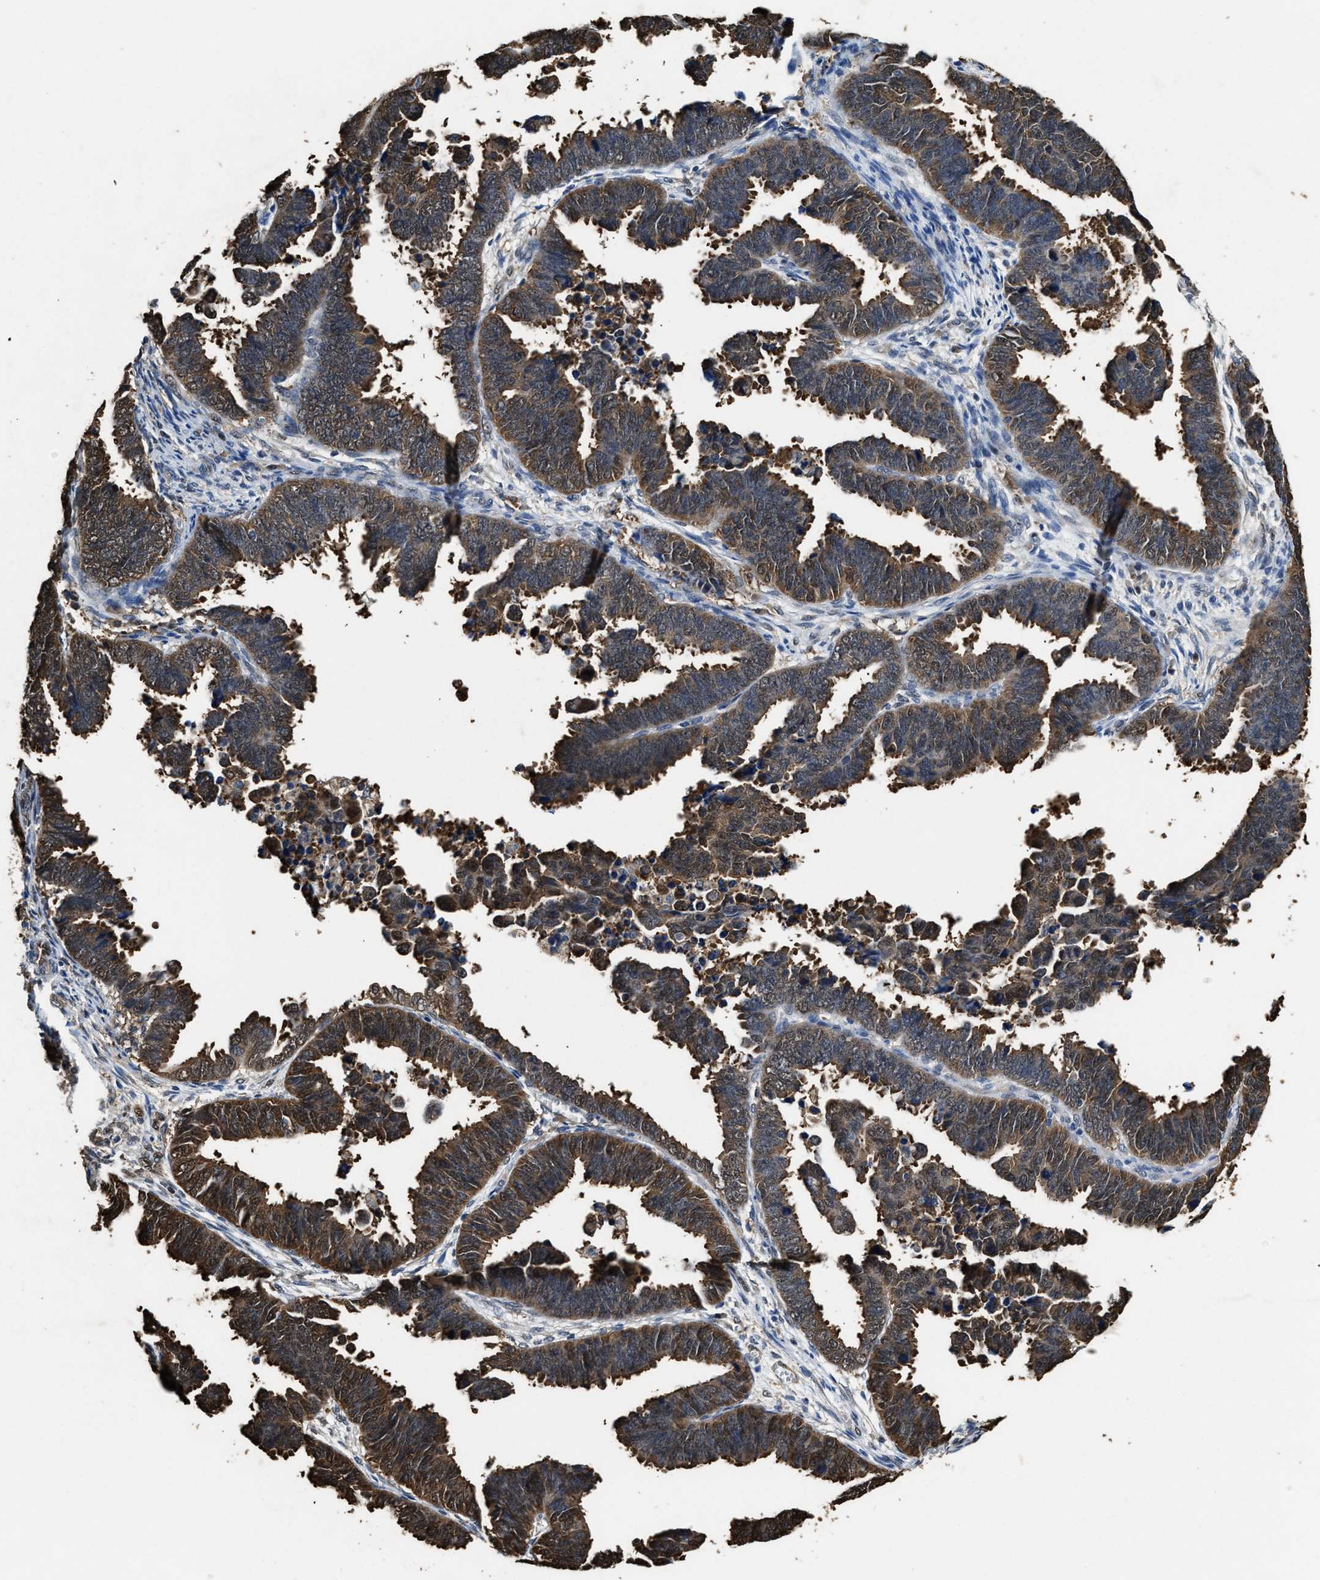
{"staining": {"intensity": "moderate", "quantity": ">75%", "location": "cytoplasmic/membranous,nuclear"}, "tissue": "endometrial cancer", "cell_type": "Tumor cells", "image_type": "cancer", "snomed": [{"axis": "morphology", "description": "Adenocarcinoma, NOS"}, {"axis": "topography", "description": "Endometrium"}], "caption": "Immunohistochemical staining of endometrial cancer (adenocarcinoma) reveals moderate cytoplasmic/membranous and nuclear protein staining in approximately >75% of tumor cells. The staining was performed using DAB to visualize the protein expression in brown, while the nuclei were stained in blue with hematoxylin (Magnification: 20x).", "gene": "YWHAE", "patient": {"sex": "female", "age": 75}}